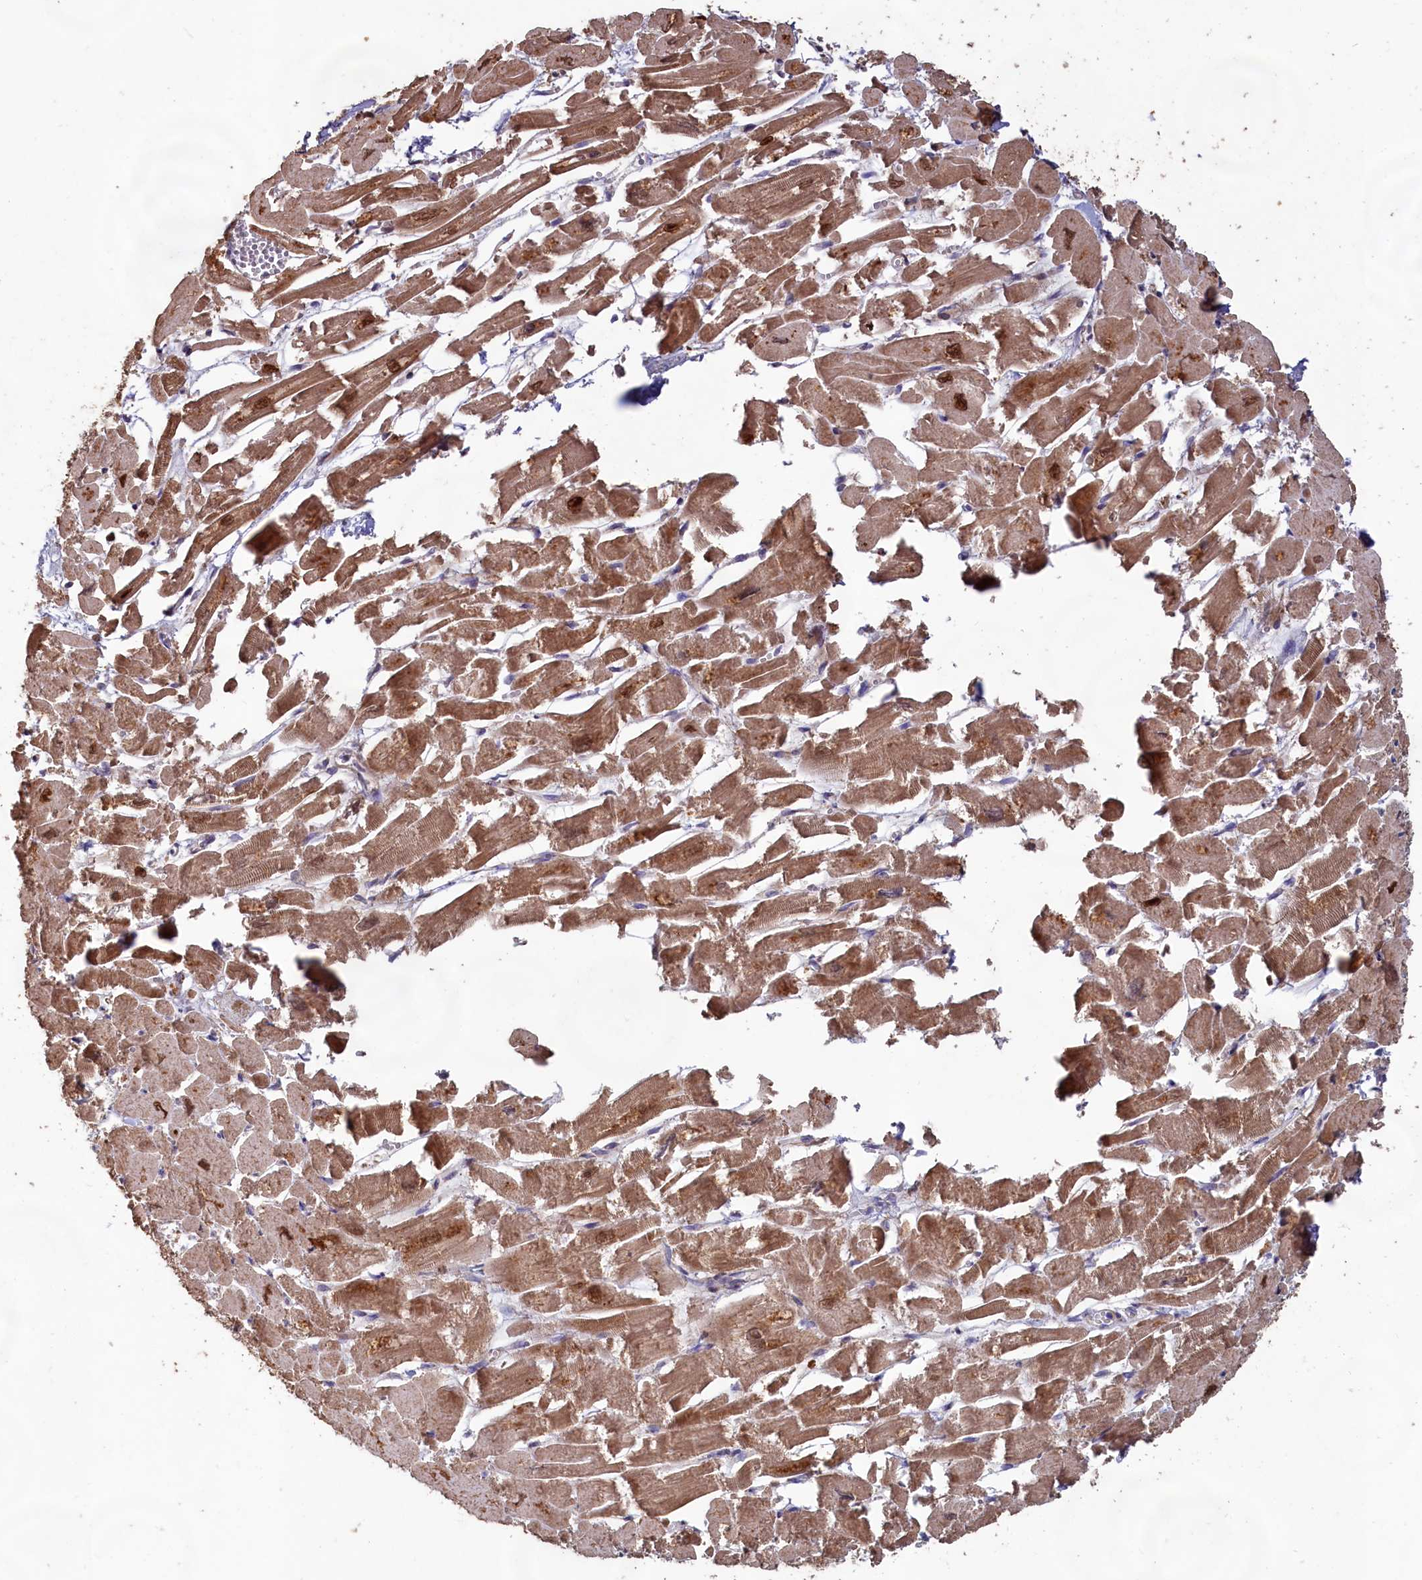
{"staining": {"intensity": "moderate", "quantity": ">75%", "location": "cytoplasmic/membranous"}, "tissue": "heart muscle", "cell_type": "Cardiomyocytes", "image_type": "normal", "snomed": [{"axis": "morphology", "description": "Normal tissue, NOS"}, {"axis": "topography", "description": "Heart"}], "caption": "Protein staining demonstrates moderate cytoplasmic/membranous expression in about >75% of cardiomyocytes in benign heart muscle. (DAB (3,3'-diaminobenzidine) IHC, brown staining for protein, blue staining for nuclei).", "gene": "FUNDC1", "patient": {"sex": "male", "age": 54}}